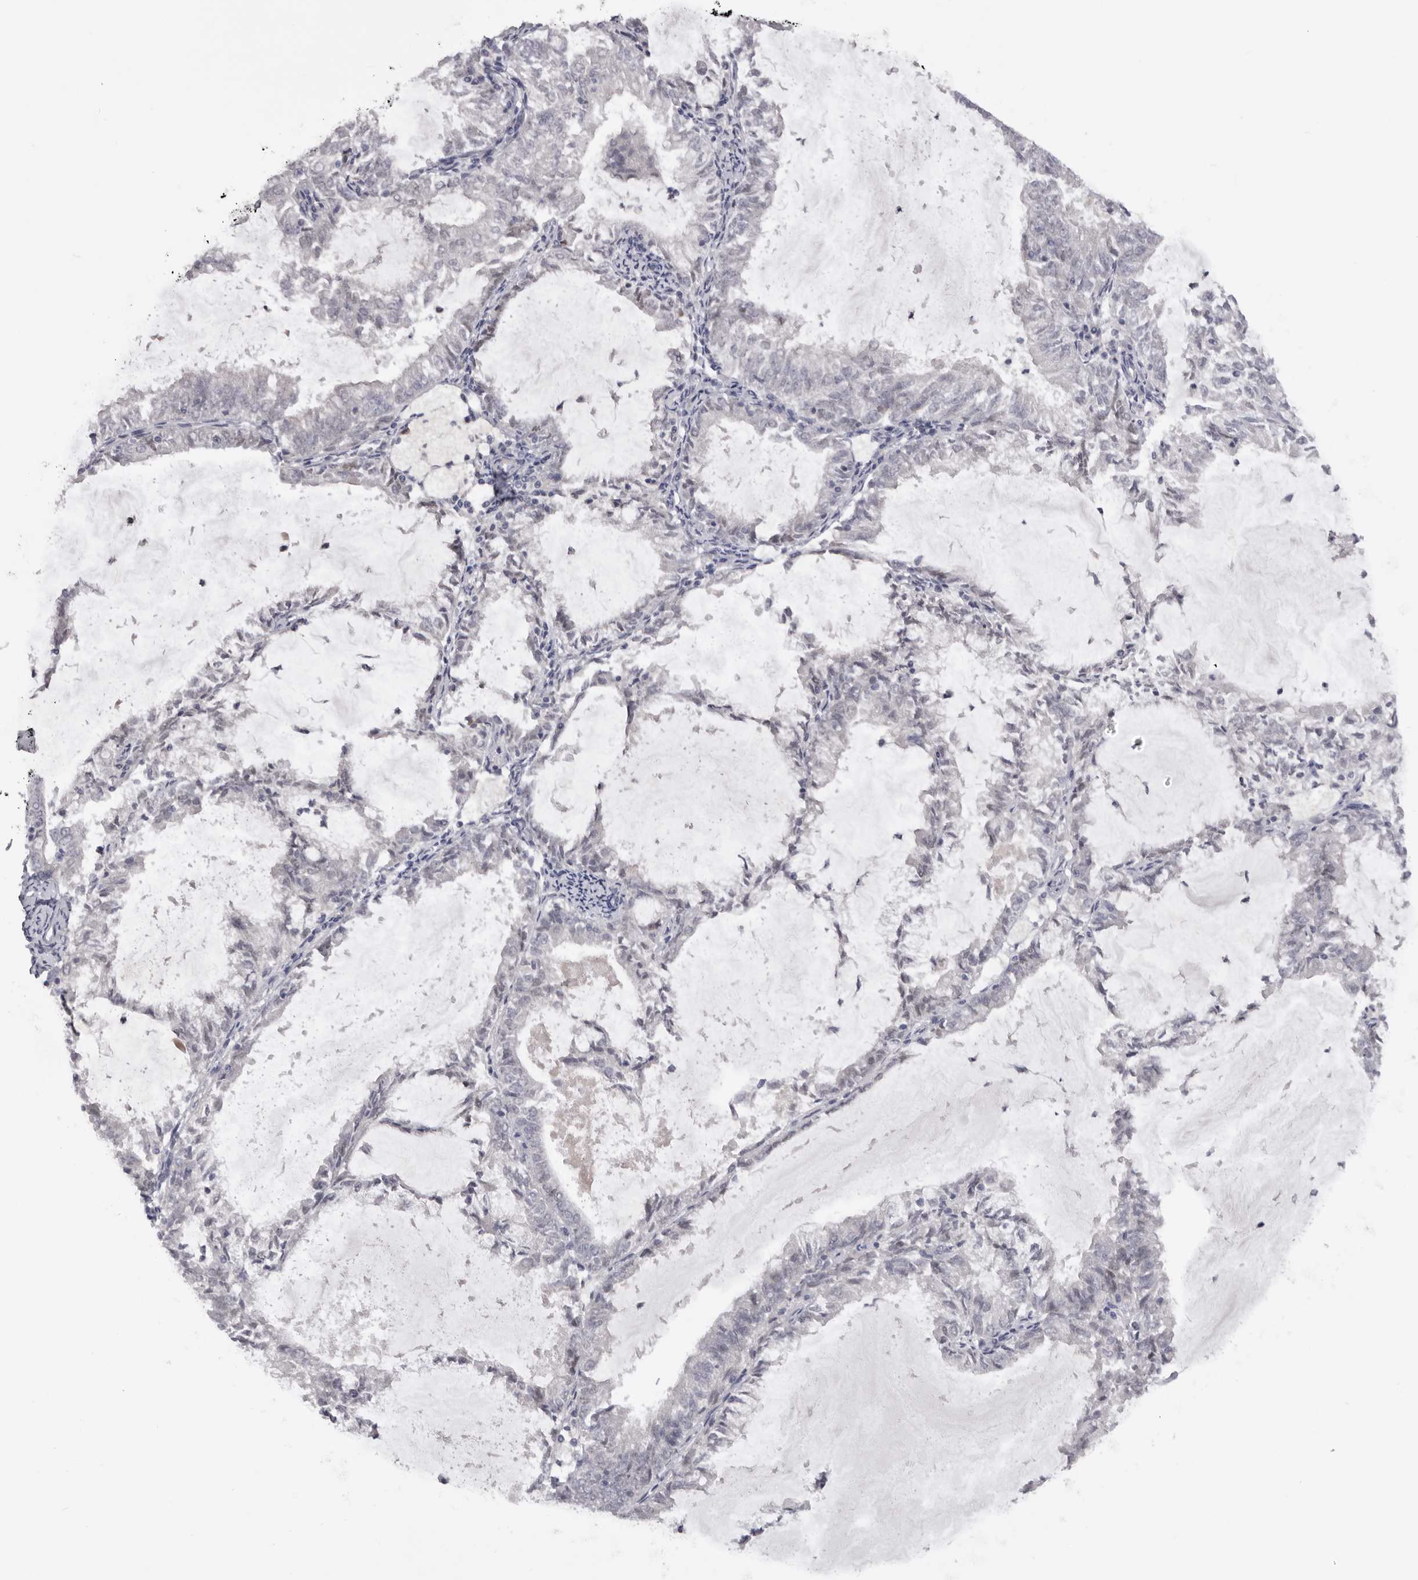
{"staining": {"intensity": "negative", "quantity": "none", "location": "none"}, "tissue": "endometrial cancer", "cell_type": "Tumor cells", "image_type": "cancer", "snomed": [{"axis": "morphology", "description": "Adenocarcinoma, NOS"}, {"axis": "topography", "description": "Endometrium"}], "caption": "Photomicrograph shows no protein expression in tumor cells of endometrial cancer tissue. (DAB IHC with hematoxylin counter stain).", "gene": "TNR", "patient": {"sex": "female", "age": 57}}